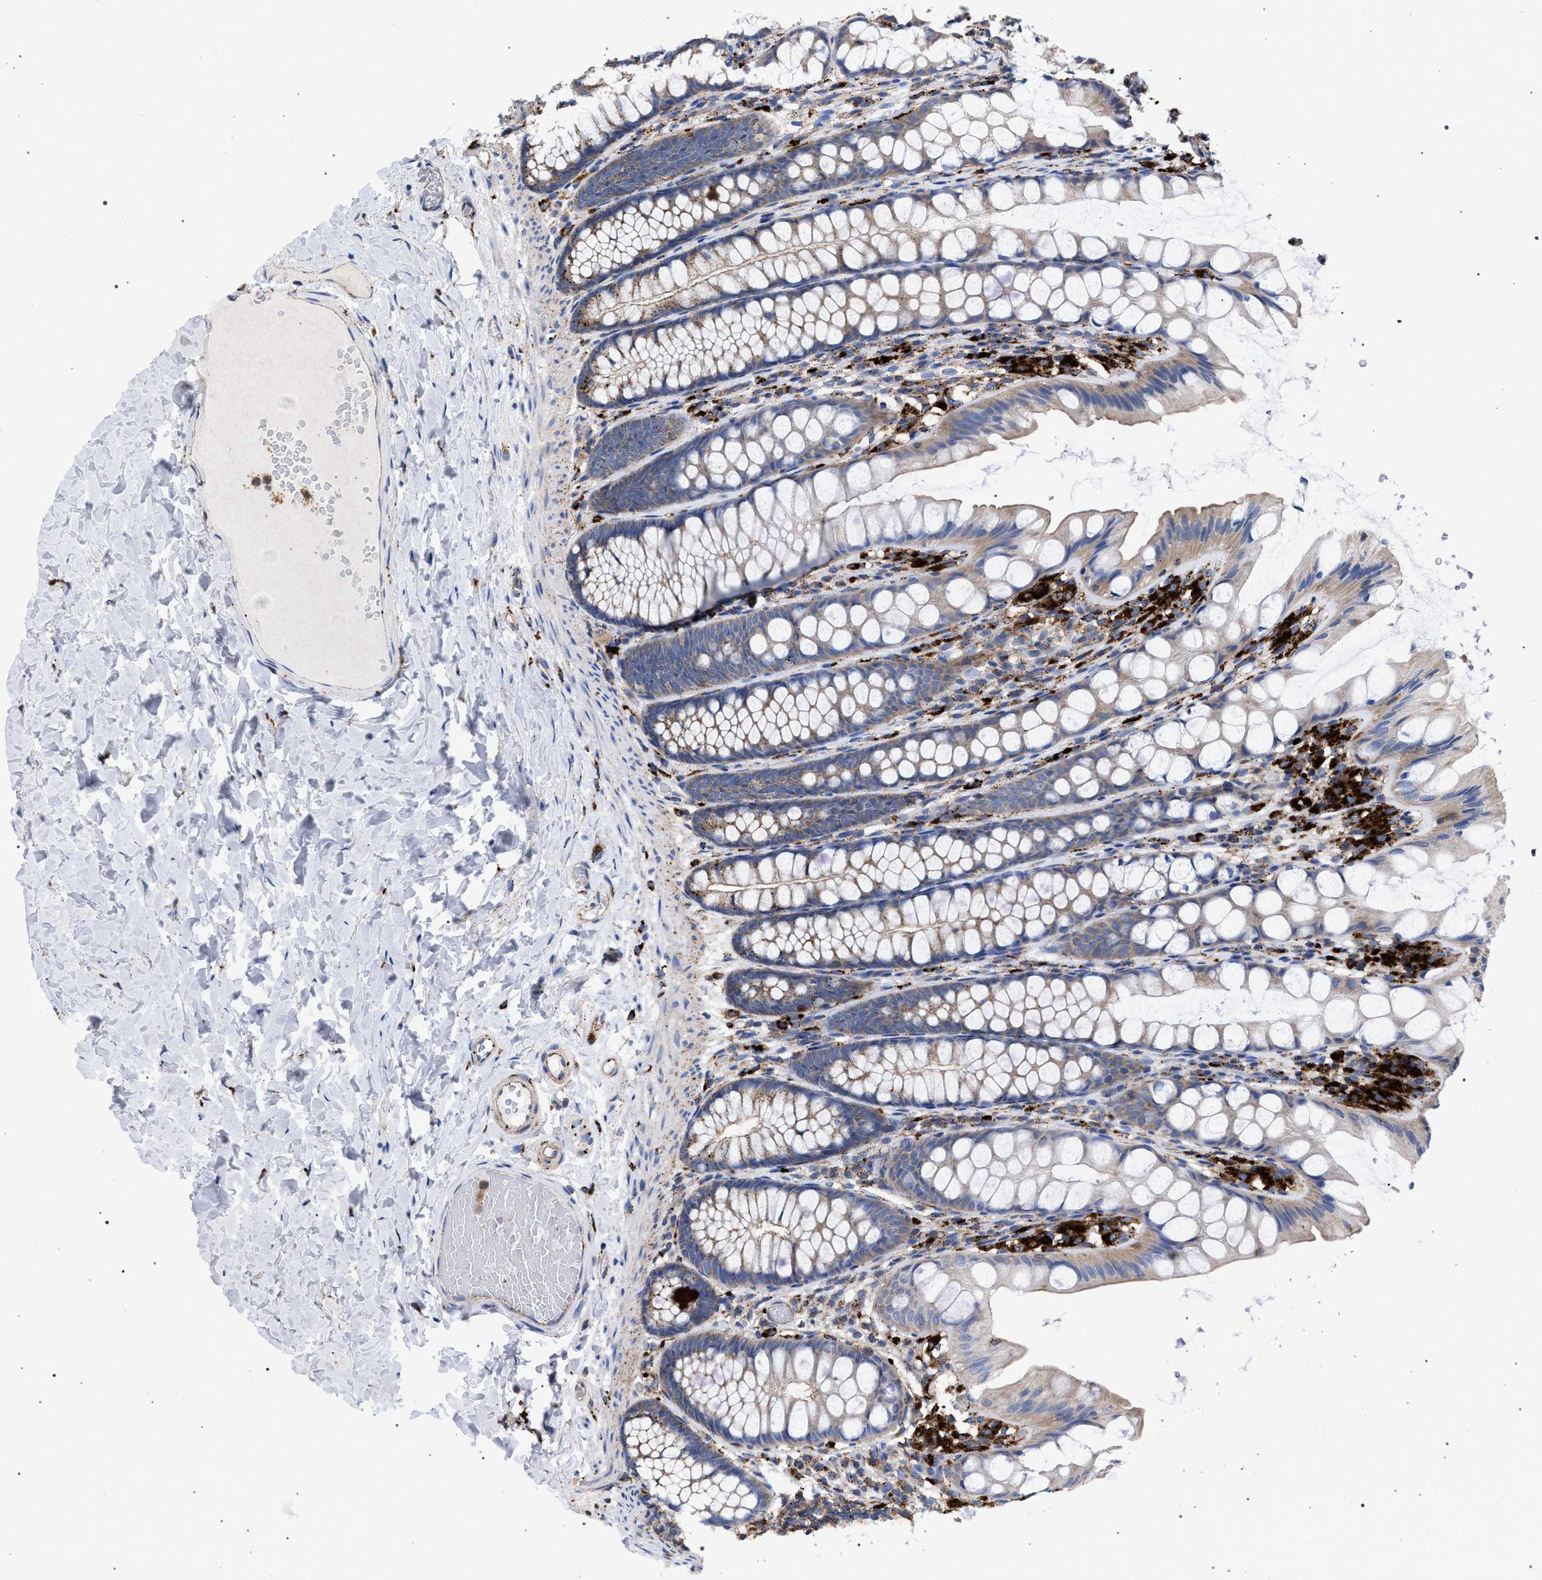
{"staining": {"intensity": "weak", "quantity": ">75%", "location": "cytoplasmic/membranous"}, "tissue": "colon", "cell_type": "Endothelial cells", "image_type": "normal", "snomed": [{"axis": "morphology", "description": "Normal tissue, NOS"}, {"axis": "topography", "description": "Colon"}], "caption": "IHC staining of benign colon, which shows low levels of weak cytoplasmic/membranous positivity in about >75% of endothelial cells indicating weak cytoplasmic/membranous protein positivity. The staining was performed using DAB (3,3'-diaminobenzidine) (brown) for protein detection and nuclei were counterstained in hematoxylin (blue).", "gene": "PPT1", "patient": {"sex": "male", "age": 47}}